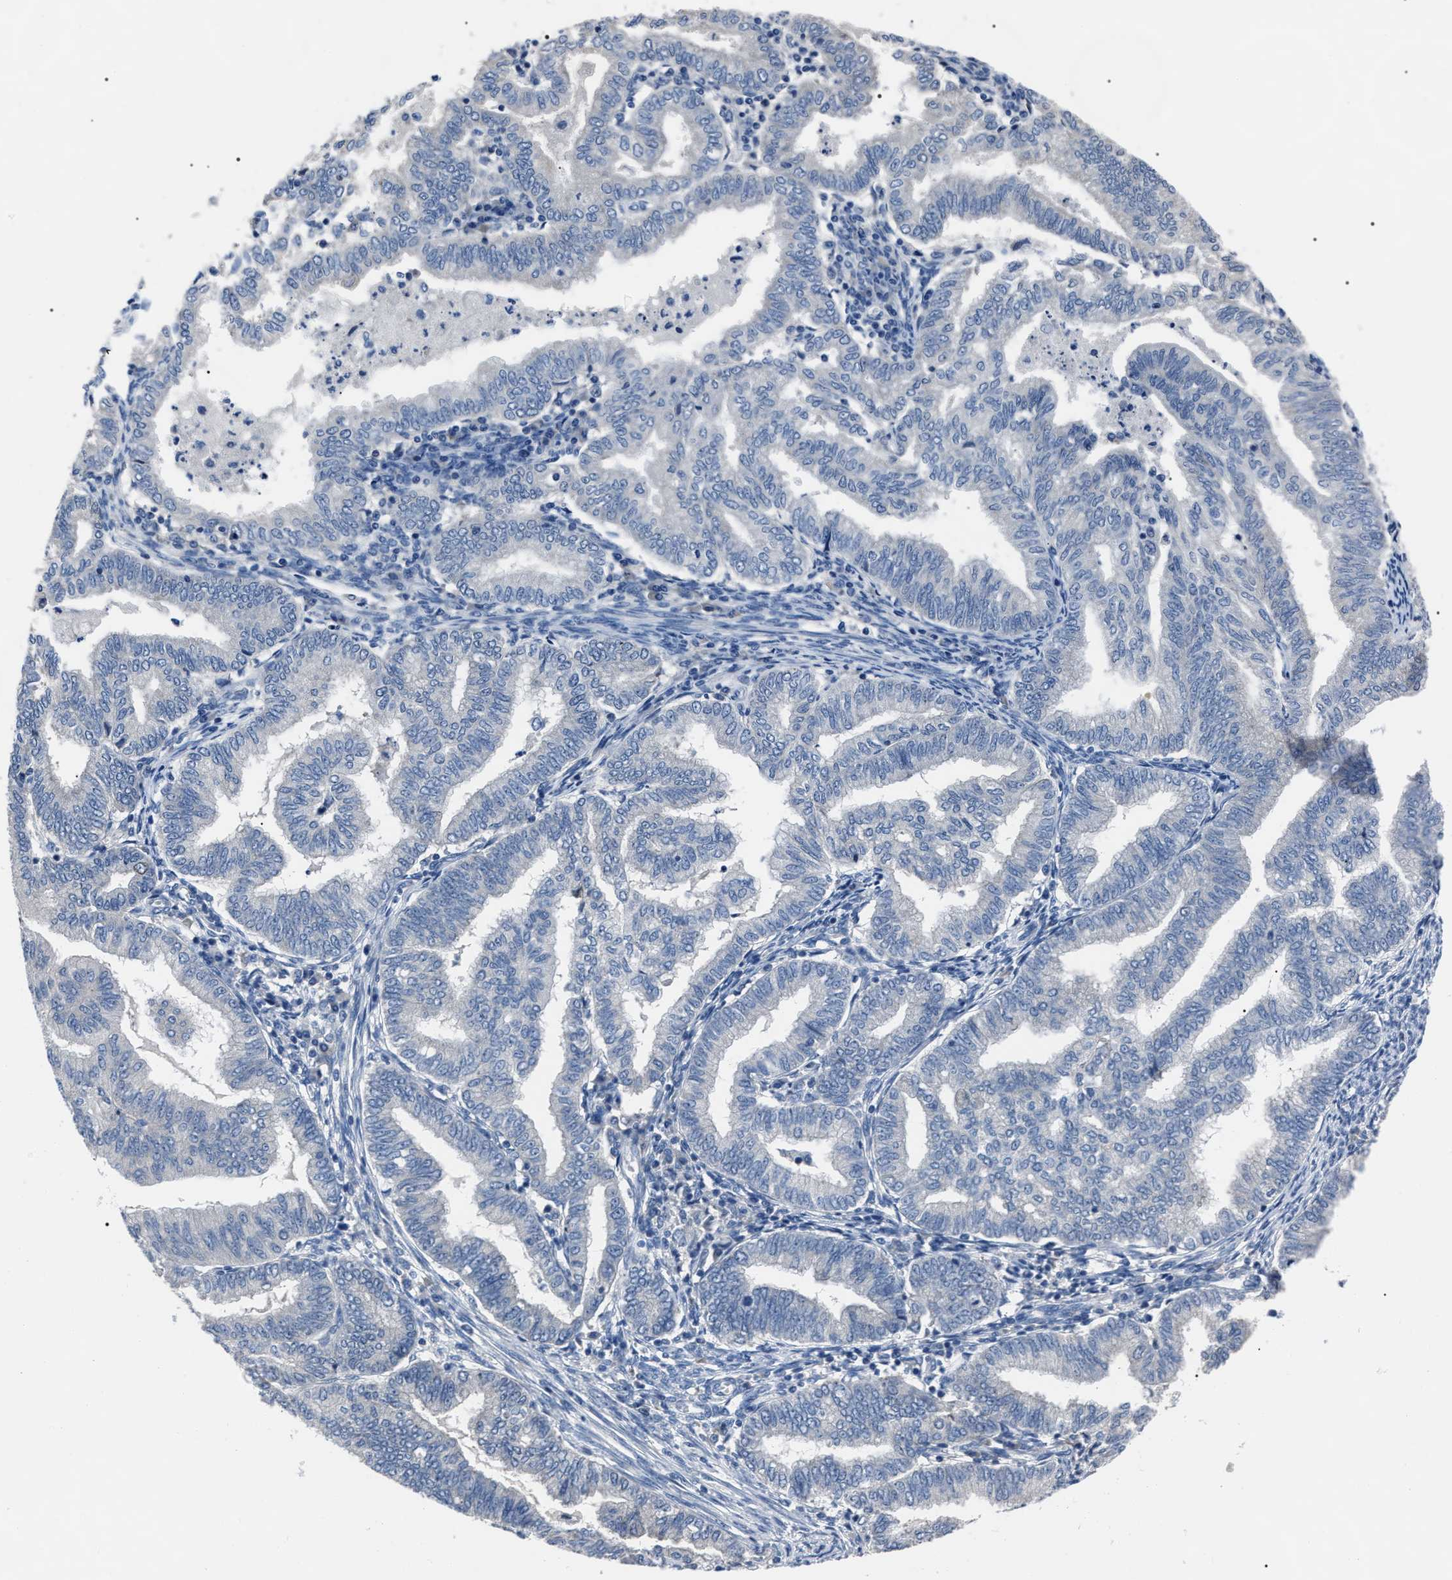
{"staining": {"intensity": "negative", "quantity": "none", "location": "none"}, "tissue": "endometrial cancer", "cell_type": "Tumor cells", "image_type": "cancer", "snomed": [{"axis": "morphology", "description": "Polyp, NOS"}, {"axis": "morphology", "description": "Adenocarcinoma, NOS"}, {"axis": "morphology", "description": "Adenoma, NOS"}, {"axis": "topography", "description": "Endometrium"}], "caption": "The IHC photomicrograph has no significant expression in tumor cells of endometrial adenoma tissue.", "gene": "LRWD1", "patient": {"sex": "female", "age": 79}}